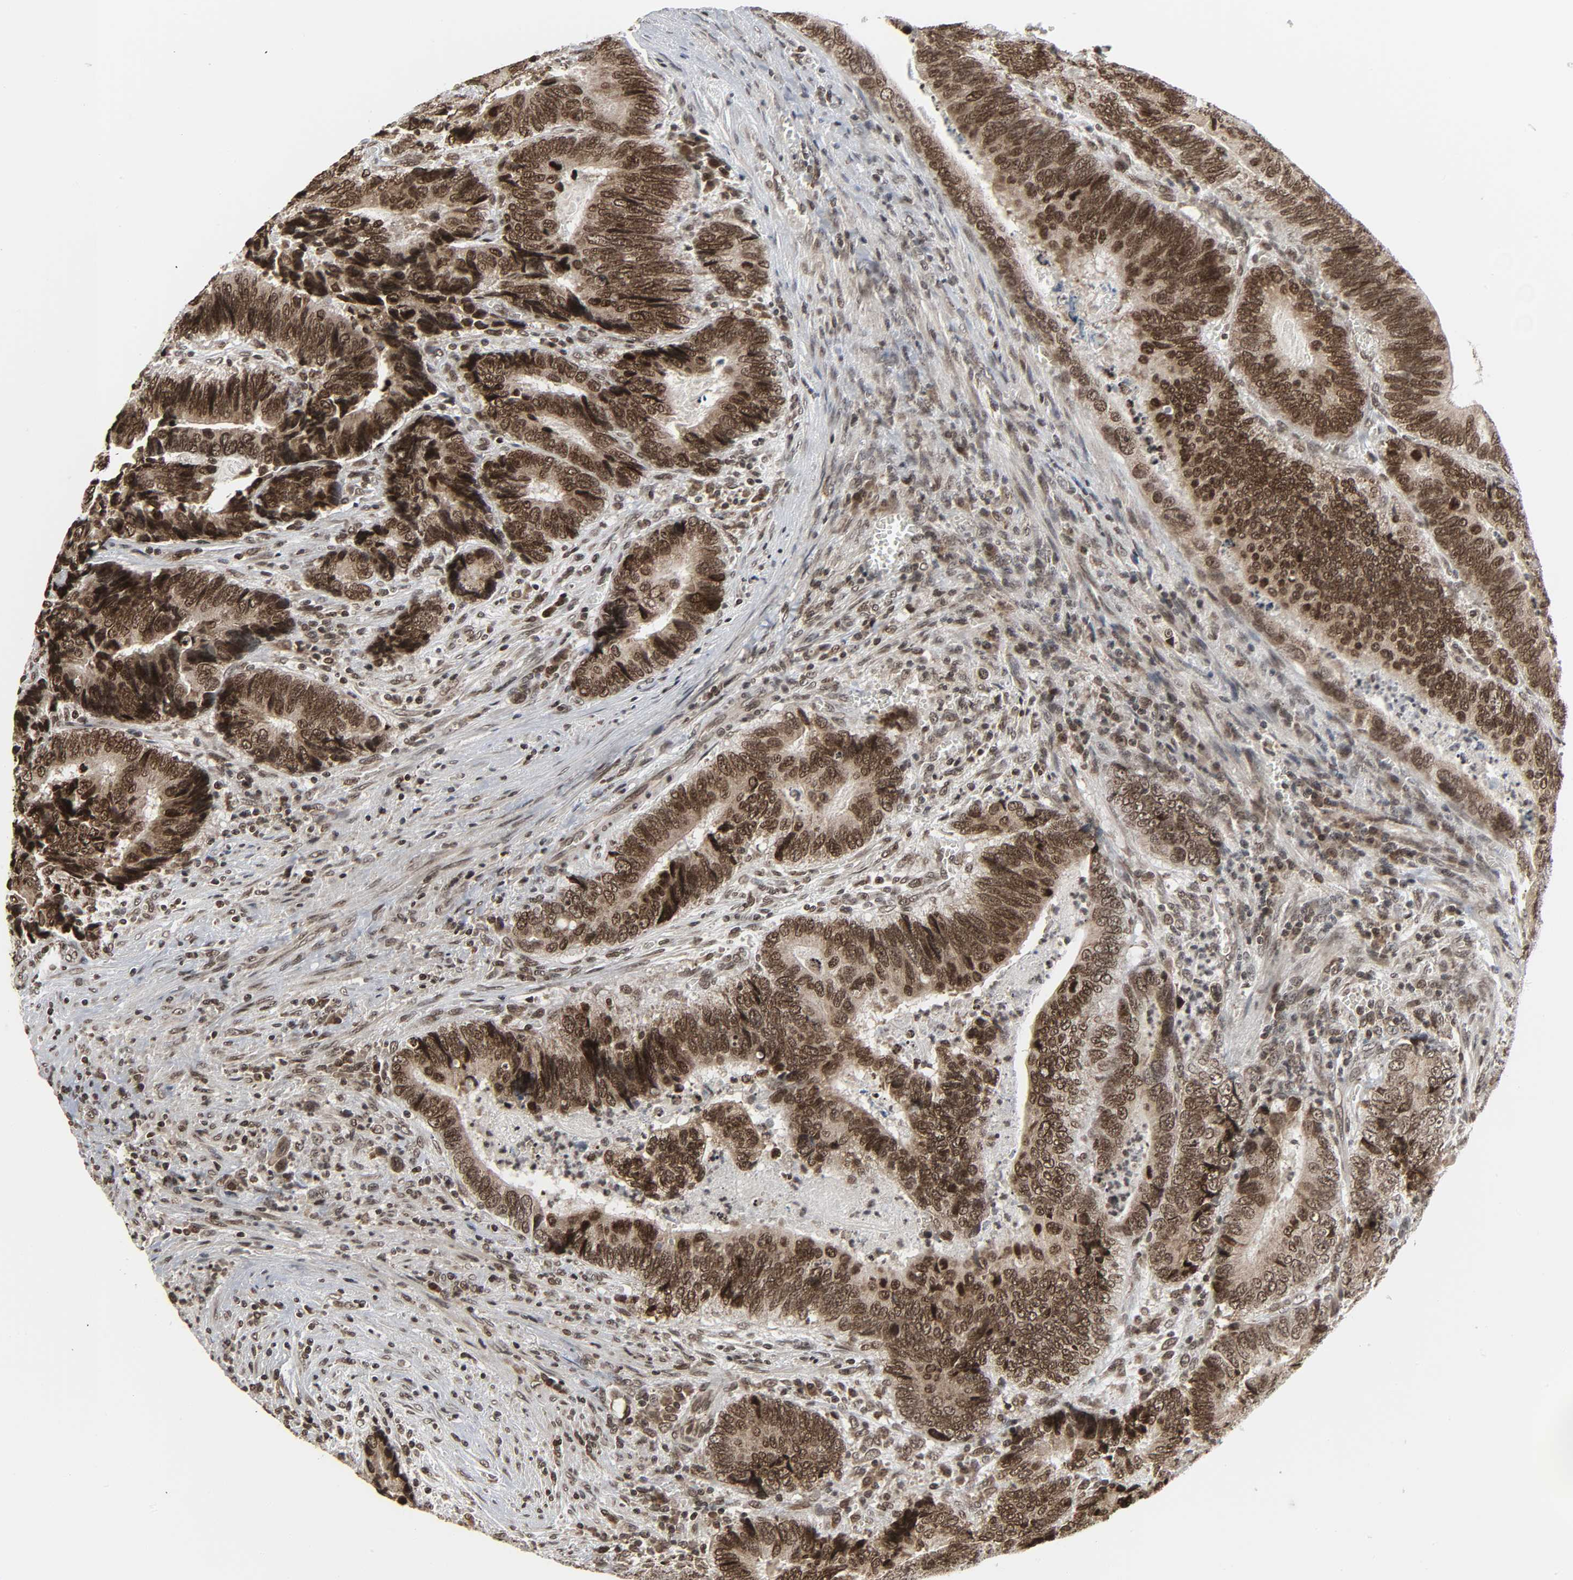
{"staining": {"intensity": "moderate", "quantity": ">75%", "location": "nuclear"}, "tissue": "colorectal cancer", "cell_type": "Tumor cells", "image_type": "cancer", "snomed": [{"axis": "morphology", "description": "Adenocarcinoma, NOS"}, {"axis": "topography", "description": "Colon"}], "caption": "DAB immunohistochemical staining of adenocarcinoma (colorectal) shows moderate nuclear protein positivity in approximately >75% of tumor cells.", "gene": "XRCC1", "patient": {"sex": "male", "age": 72}}